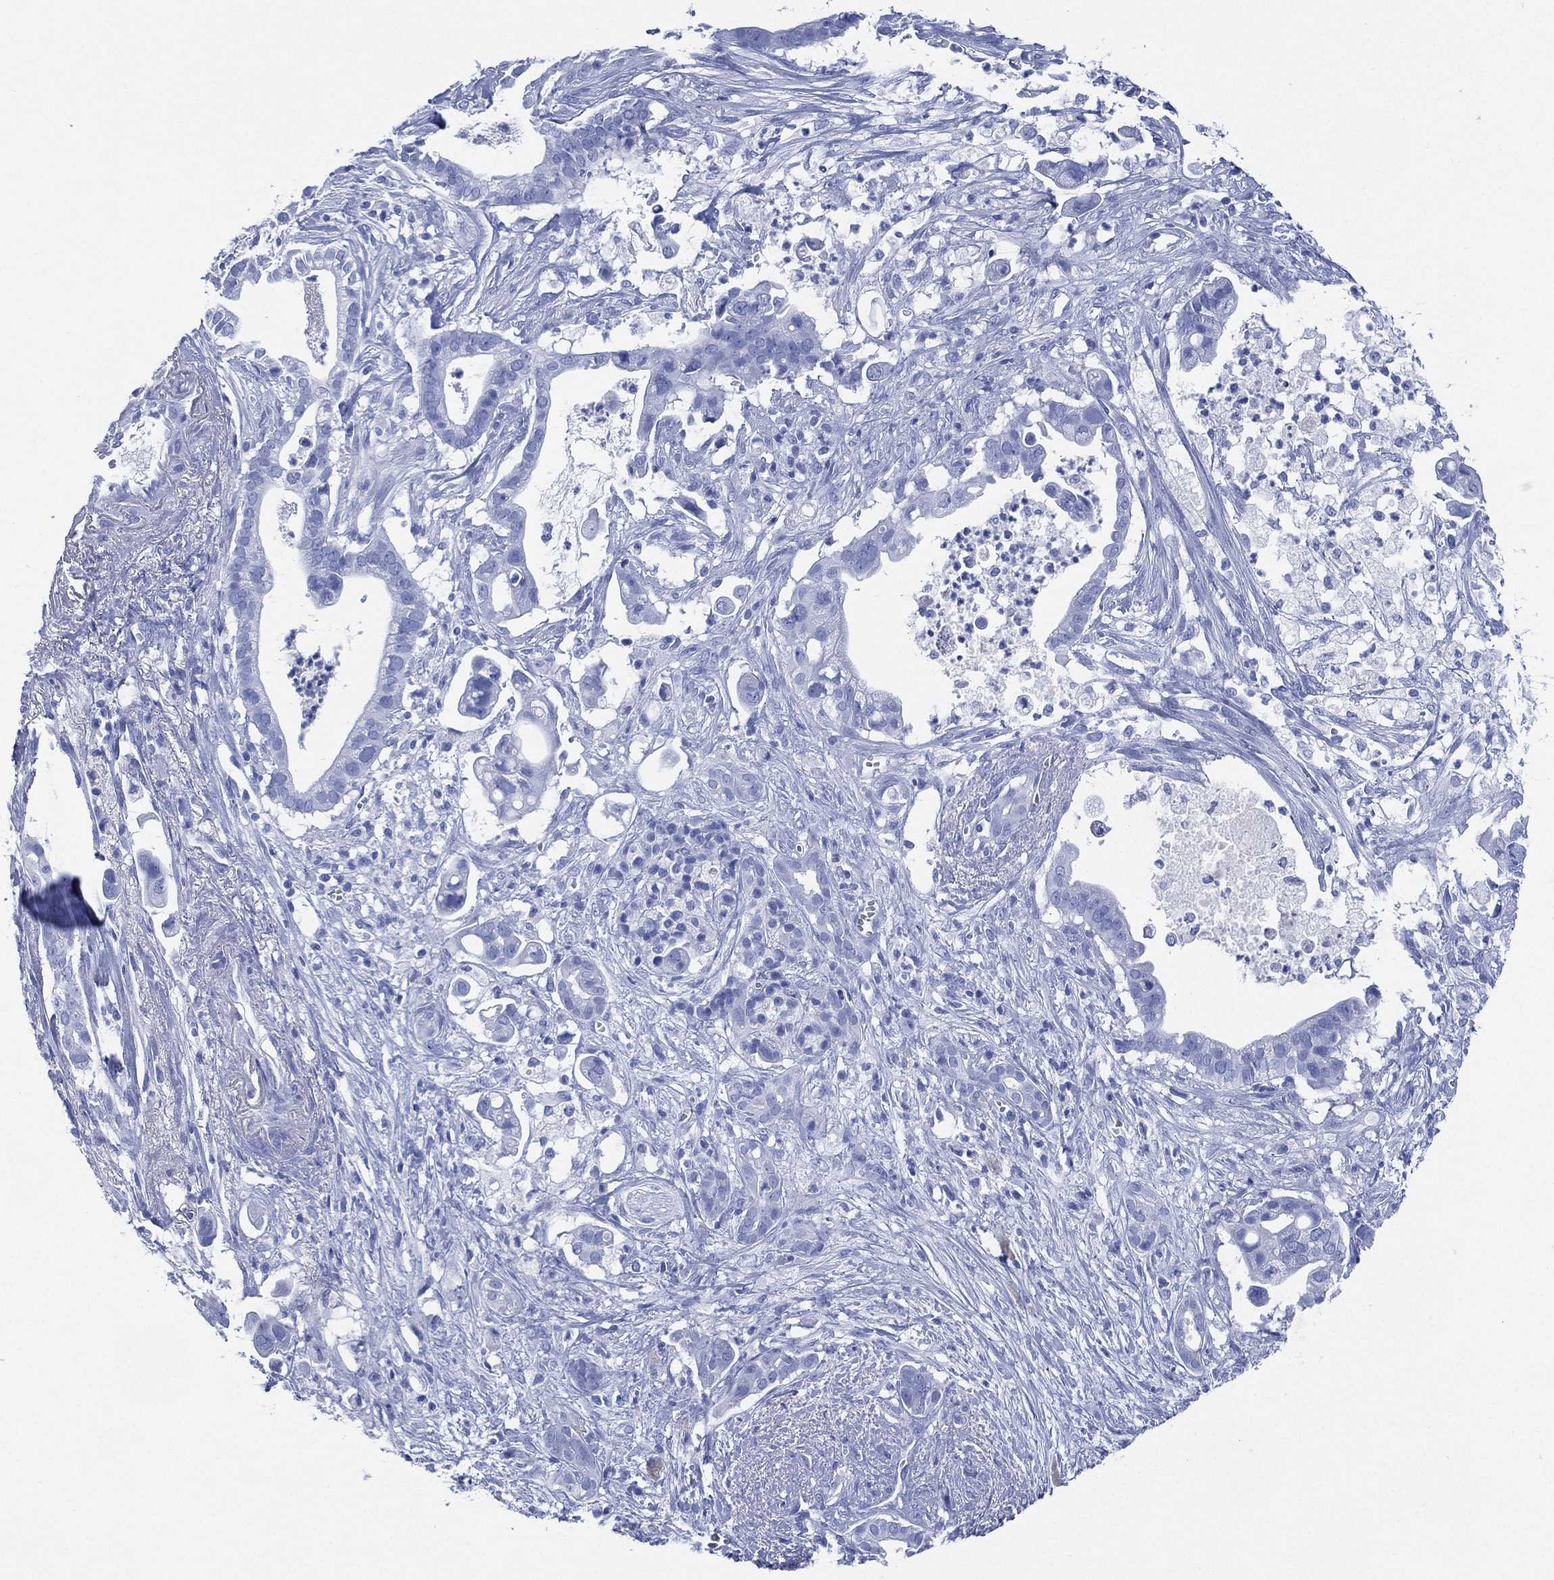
{"staining": {"intensity": "negative", "quantity": "none", "location": "none"}, "tissue": "pancreatic cancer", "cell_type": "Tumor cells", "image_type": "cancer", "snomed": [{"axis": "morphology", "description": "Adenocarcinoma, NOS"}, {"axis": "topography", "description": "Pancreas"}], "caption": "Photomicrograph shows no significant protein expression in tumor cells of pancreatic adenocarcinoma.", "gene": "SIGLECL1", "patient": {"sex": "male", "age": 61}}